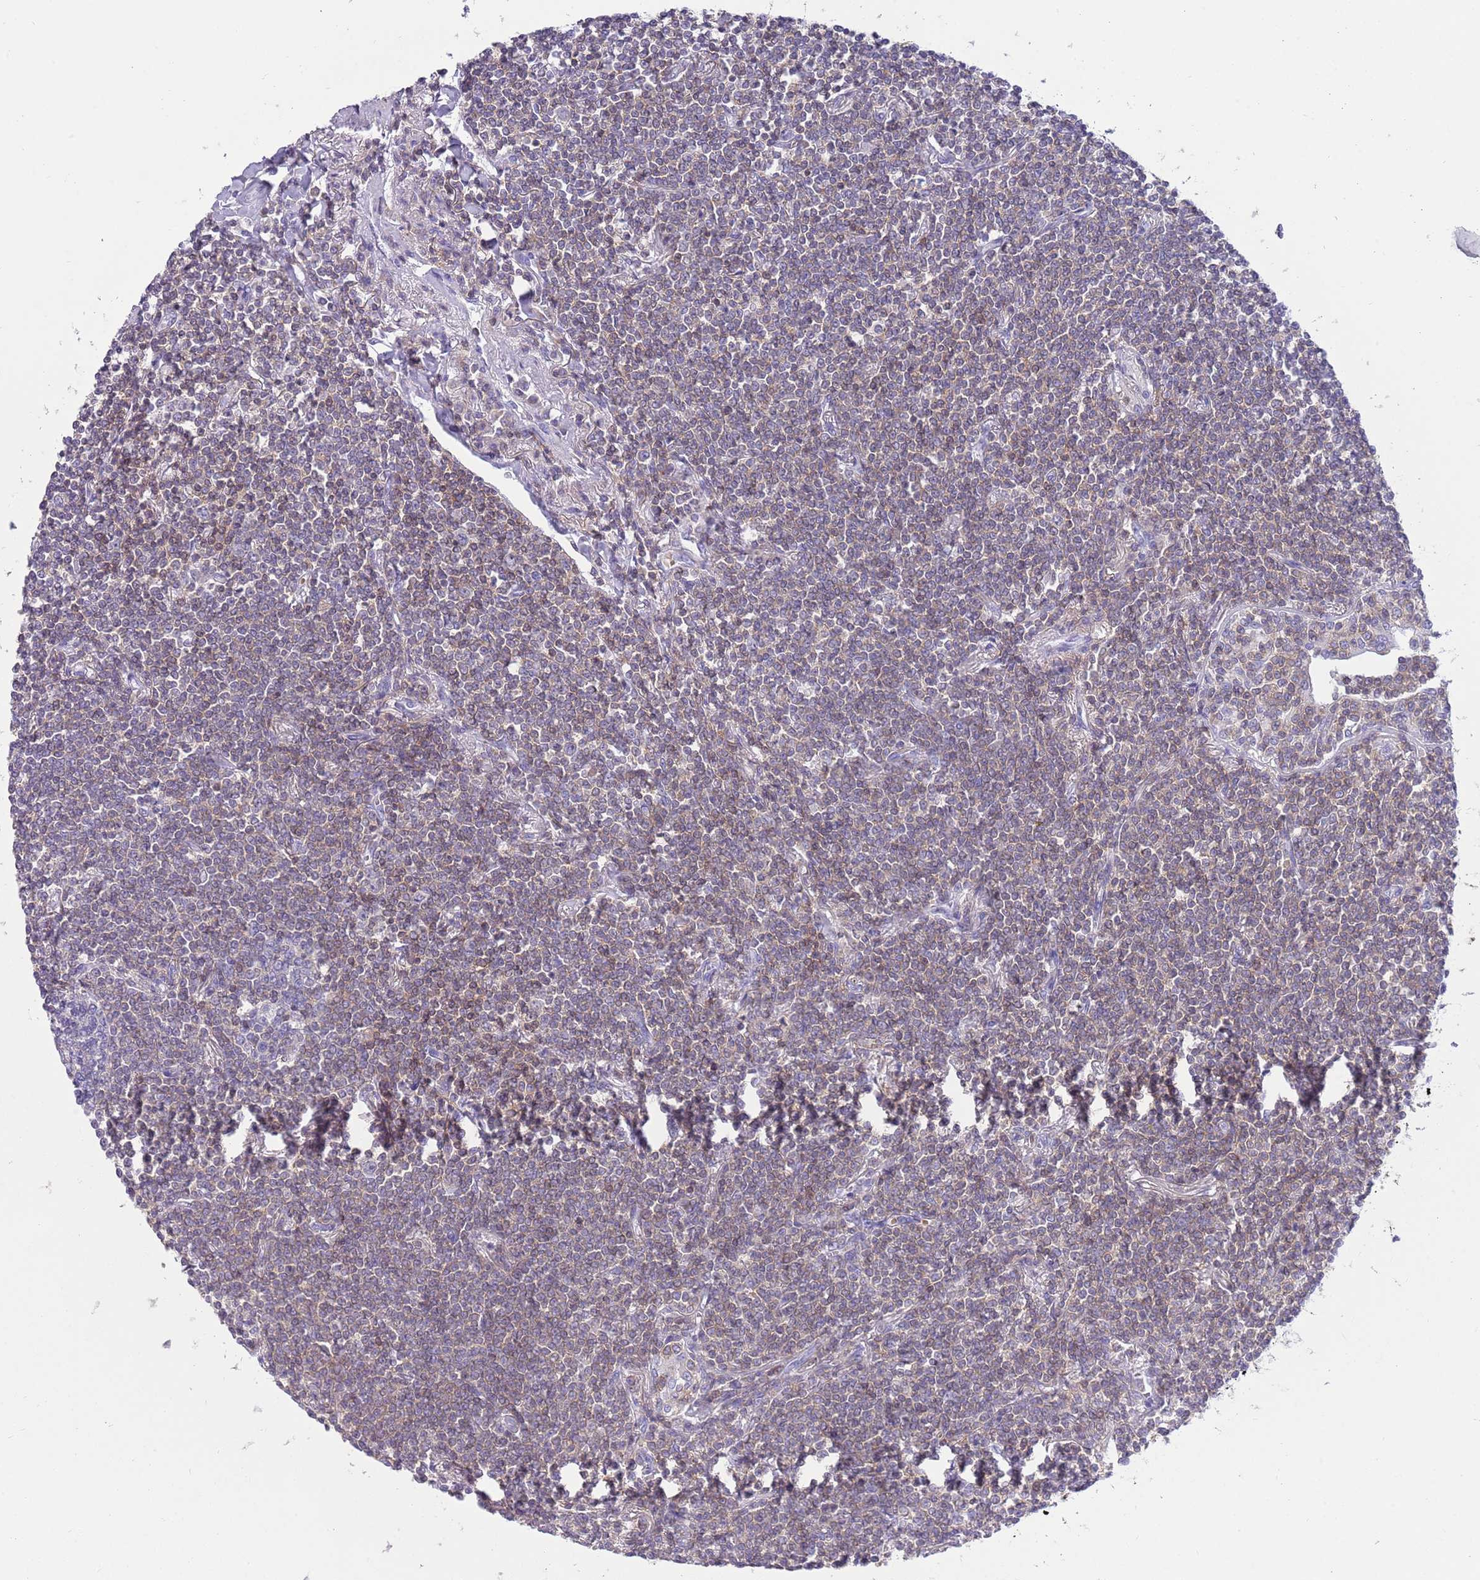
{"staining": {"intensity": "weak", "quantity": "25%-75%", "location": "cytoplasmic/membranous"}, "tissue": "lymphoma", "cell_type": "Tumor cells", "image_type": "cancer", "snomed": [{"axis": "morphology", "description": "Malignant lymphoma, non-Hodgkin's type, Low grade"}, {"axis": "topography", "description": "Lung"}], "caption": "Immunohistochemistry (IHC) photomicrograph of lymphoma stained for a protein (brown), which demonstrates low levels of weak cytoplasmic/membranous expression in approximately 25%-75% of tumor cells.", "gene": "OR4Q3", "patient": {"sex": "female", "age": 71}}